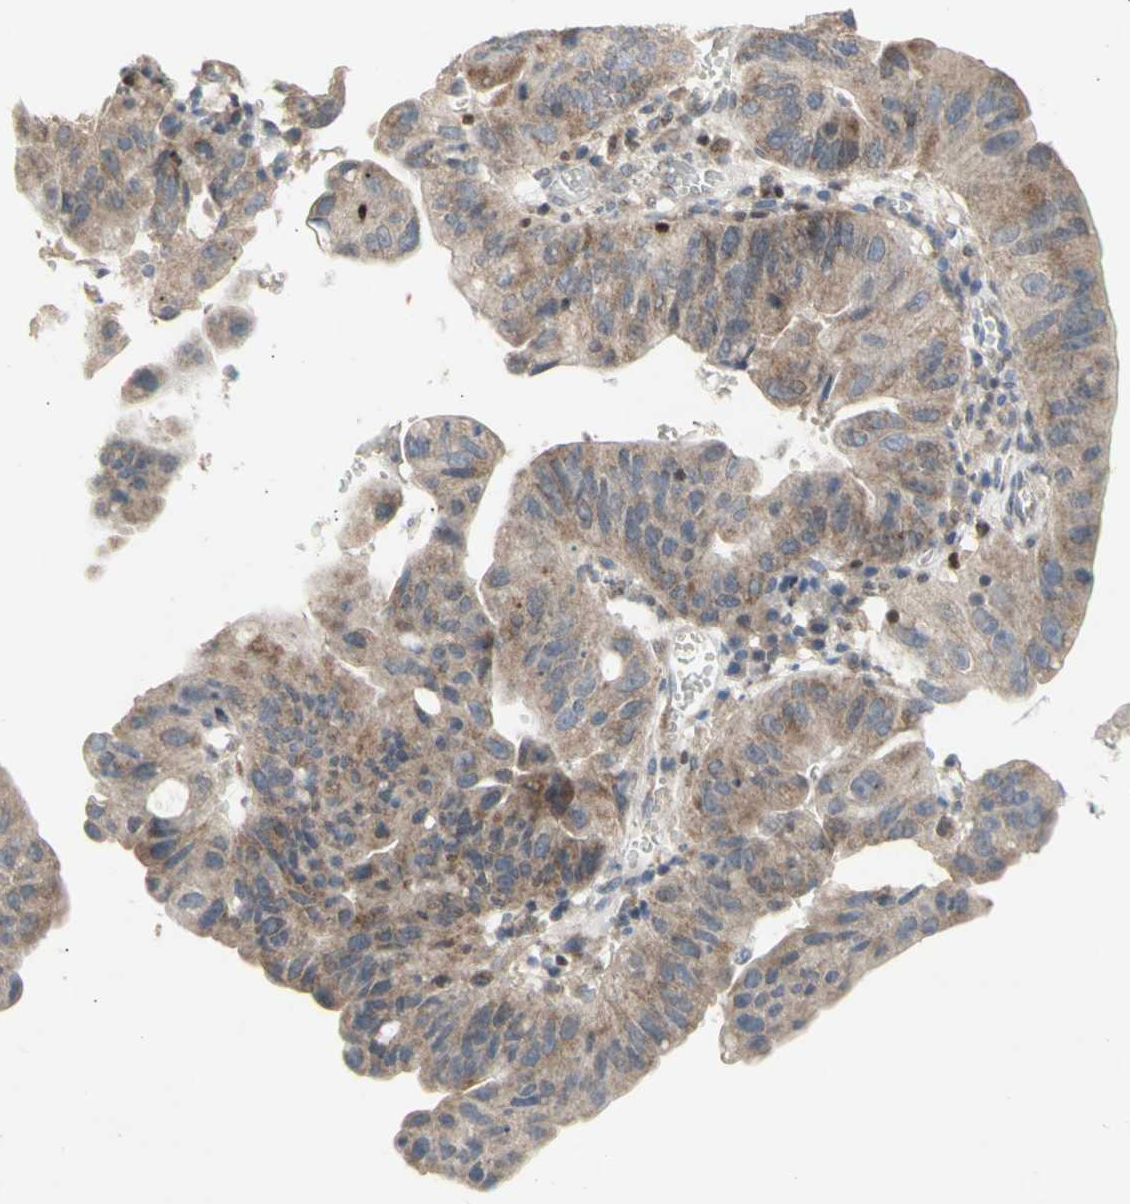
{"staining": {"intensity": "weak", "quantity": ">75%", "location": "cytoplasmic/membranous"}, "tissue": "stomach cancer", "cell_type": "Tumor cells", "image_type": "cancer", "snomed": [{"axis": "morphology", "description": "Adenocarcinoma, NOS"}, {"axis": "topography", "description": "Stomach"}], "caption": "A photomicrograph of human stomach adenocarcinoma stained for a protein displays weak cytoplasmic/membranous brown staining in tumor cells.", "gene": "NLRP1", "patient": {"sex": "male", "age": 59}}